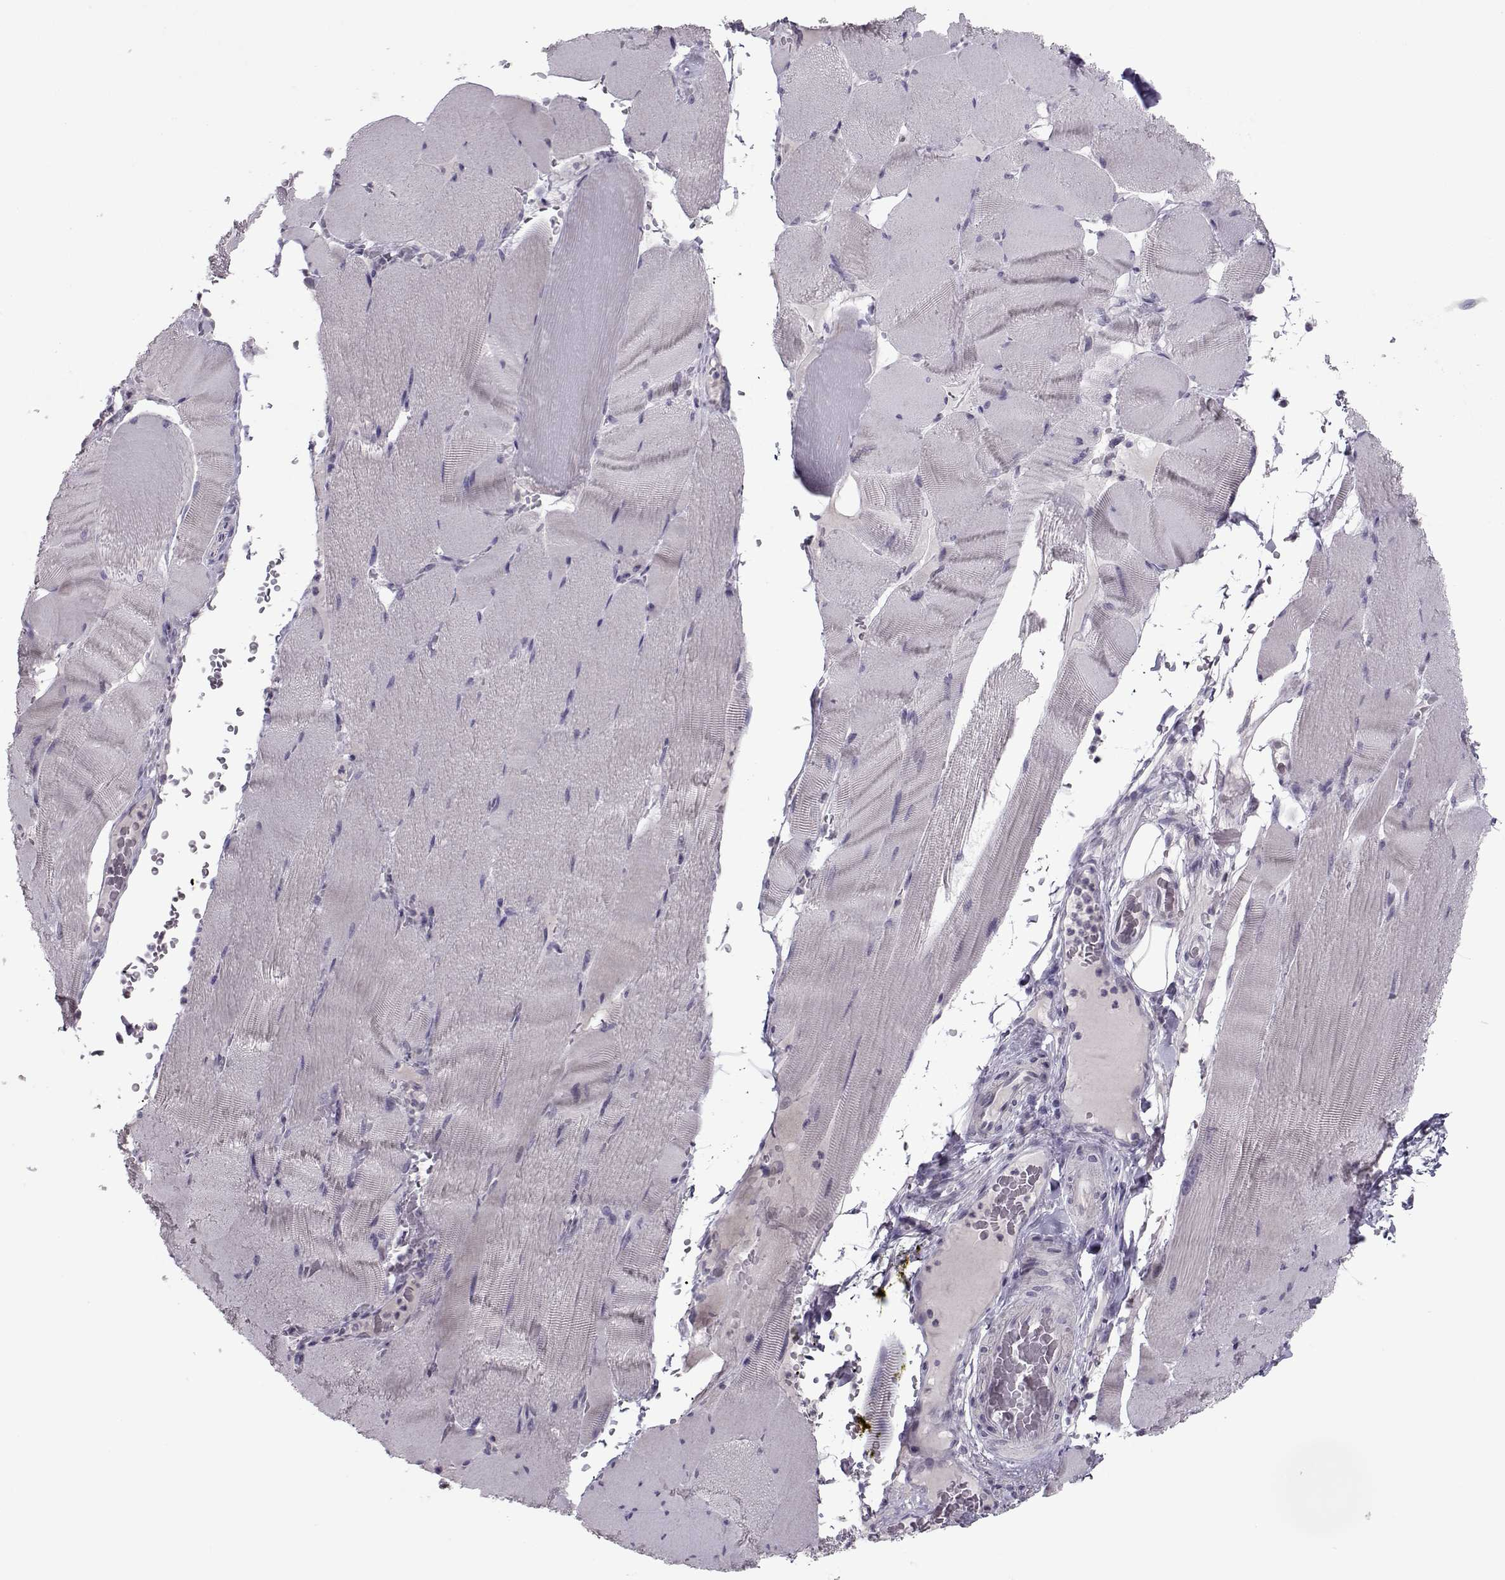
{"staining": {"intensity": "negative", "quantity": "none", "location": "none"}, "tissue": "skeletal muscle", "cell_type": "Myocytes", "image_type": "normal", "snomed": [{"axis": "morphology", "description": "Normal tissue, NOS"}, {"axis": "topography", "description": "Skeletal muscle"}], "caption": "Skeletal muscle stained for a protein using immunohistochemistry (IHC) shows no positivity myocytes.", "gene": "ASRGL1", "patient": {"sex": "male", "age": 56}}